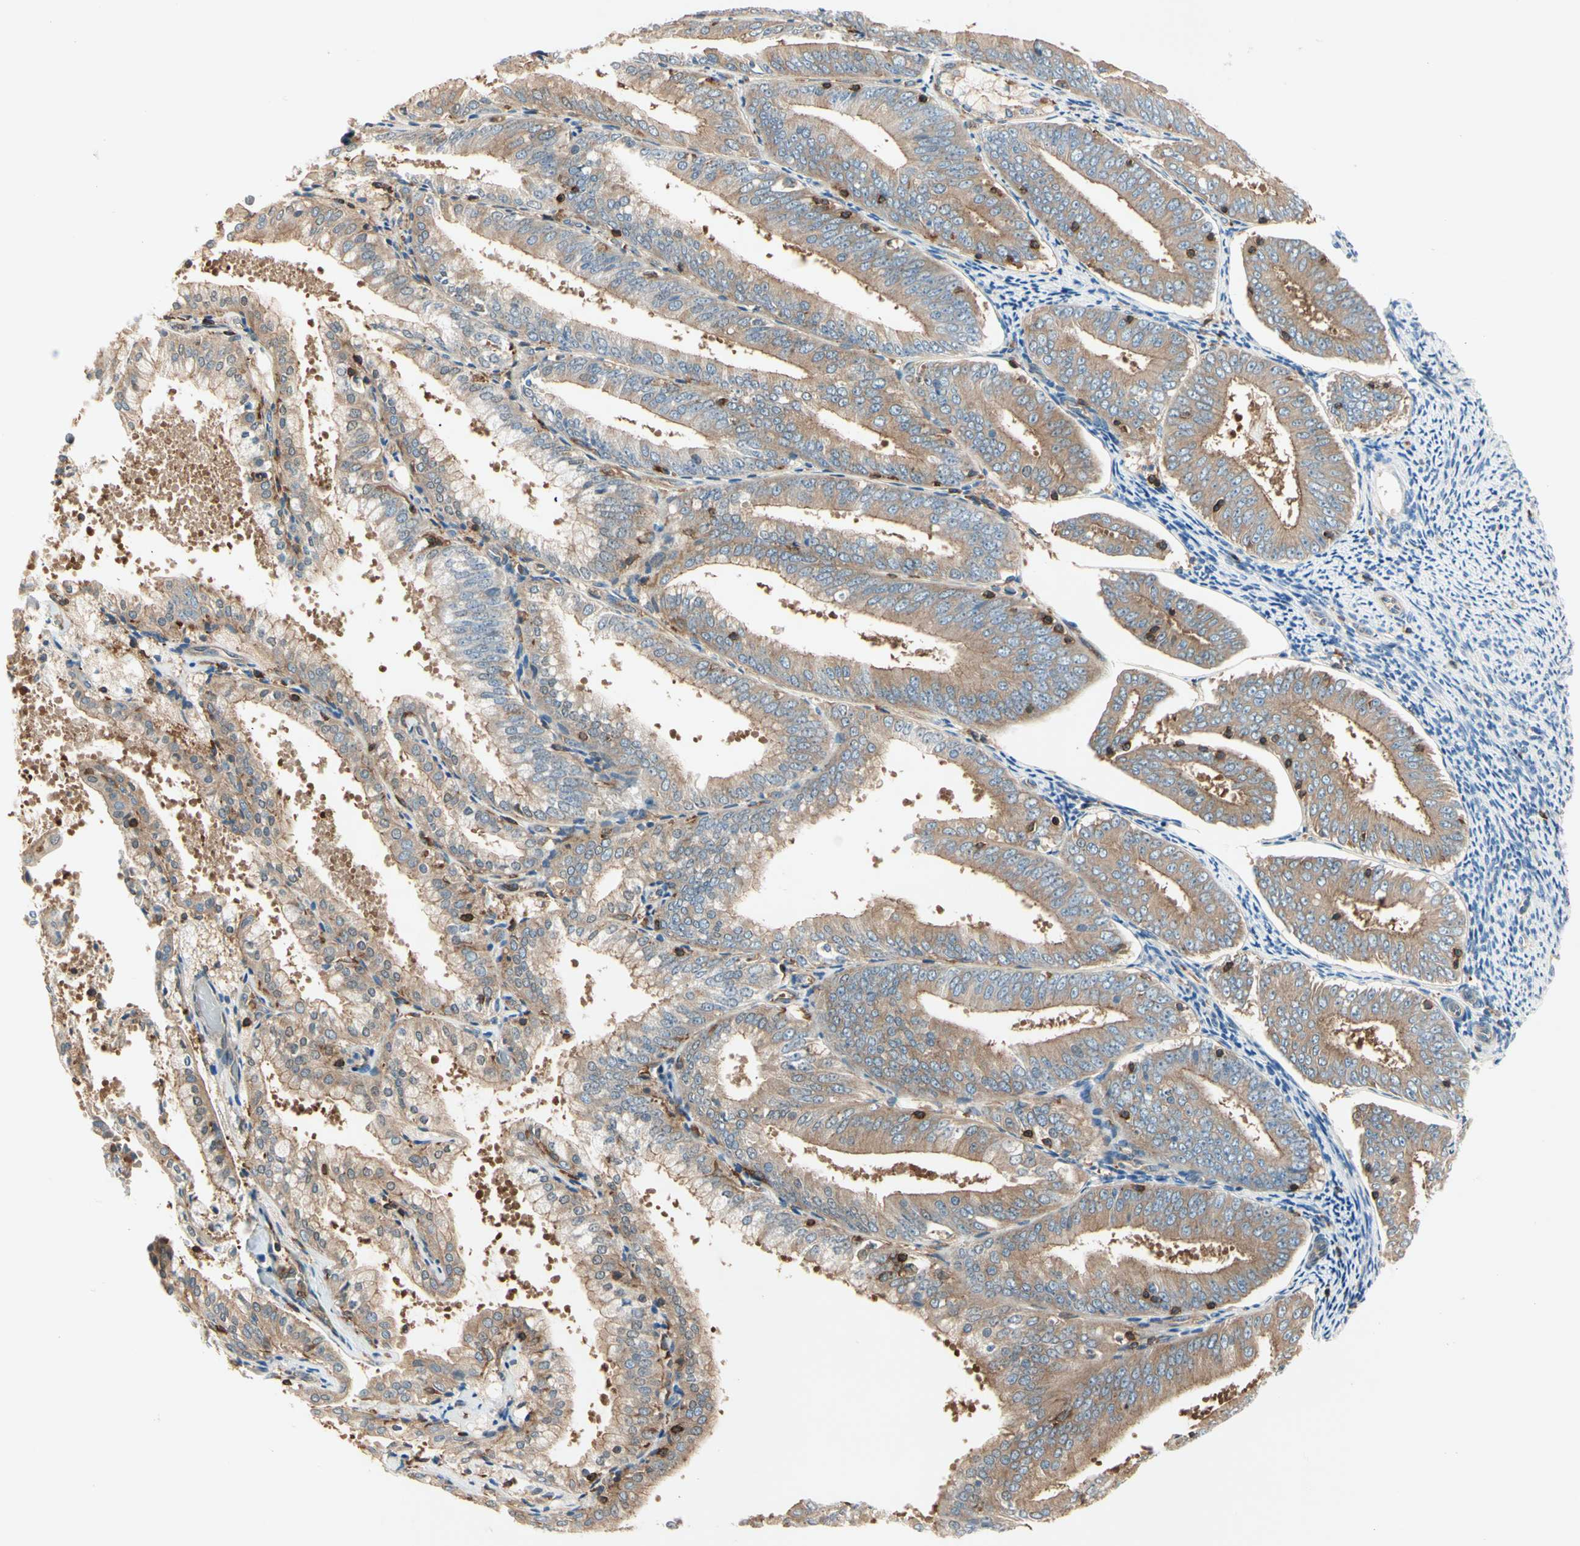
{"staining": {"intensity": "weak", "quantity": ">75%", "location": "cytoplasmic/membranous"}, "tissue": "endometrial cancer", "cell_type": "Tumor cells", "image_type": "cancer", "snomed": [{"axis": "morphology", "description": "Adenocarcinoma, NOS"}, {"axis": "topography", "description": "Endometrium"}], "caption": "Brown immunohistochemical staining in human adenocarcinoma (endometrial) displays weak cytoplasmic/membranous staining in about >75% of tumor cells.", "gene": "CAPZA2", "patient": {"sex": "female", "age": 63}}